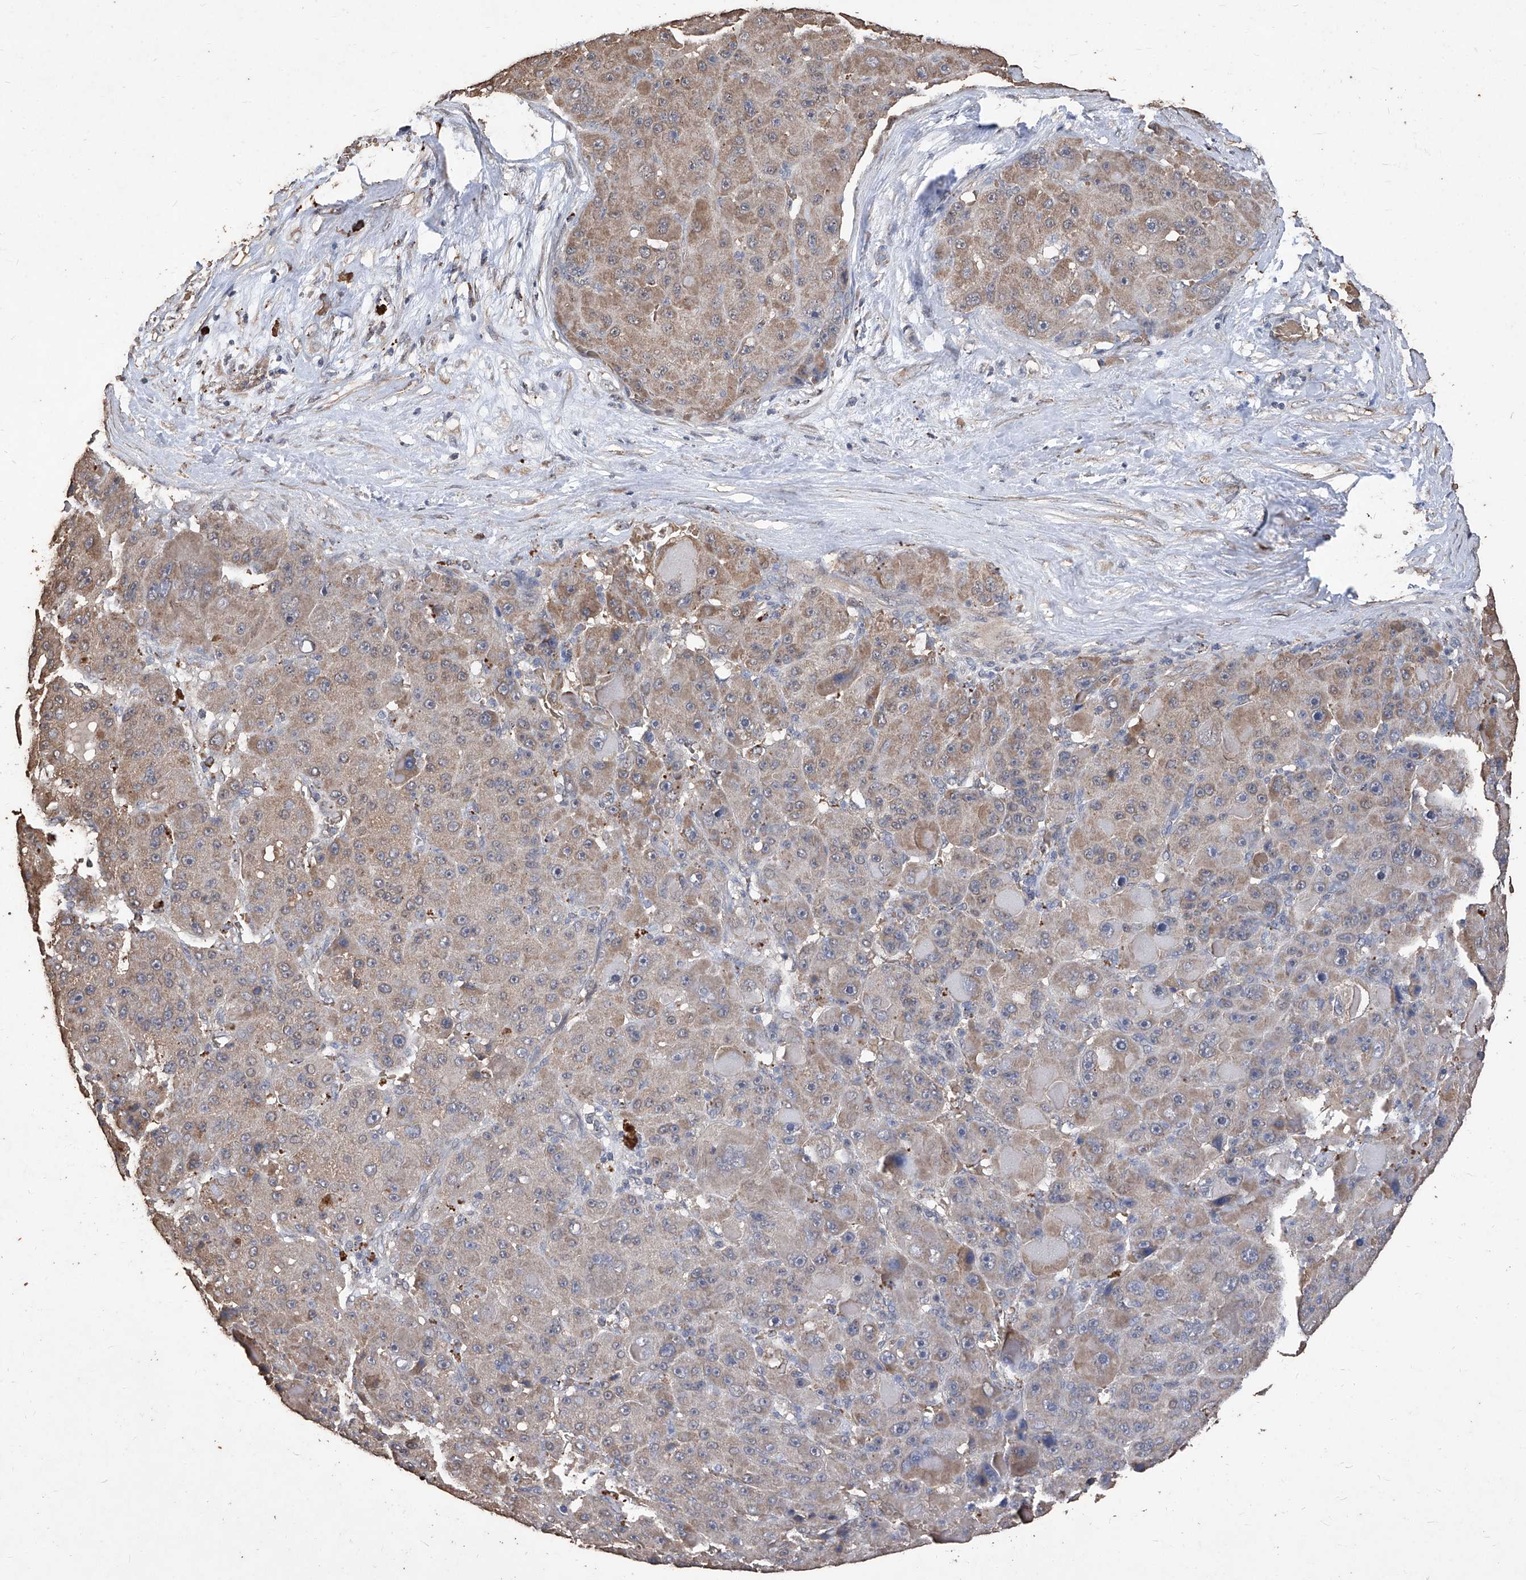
{"staining": {"intensity": "weak", "quantity": ">75%", "location": "cytoplasmic/membranous"}, "tissue": "liver cancer", "cell_type": "Tumor cells", "image_type": "cancer", "snomed": [{"axis": "morphology", "description": "Carcinoma, Hepatocellular, NOS"}, {"axis": "topography", "description": "Liver"}], "caption": "Weak cytoplasmic/membranous protein staining is identified in about >75% of tumor cells in hepatocellular carcinoma (liver).", "gene": "EML1", "patient": {"sex": "male", "age": 76}}